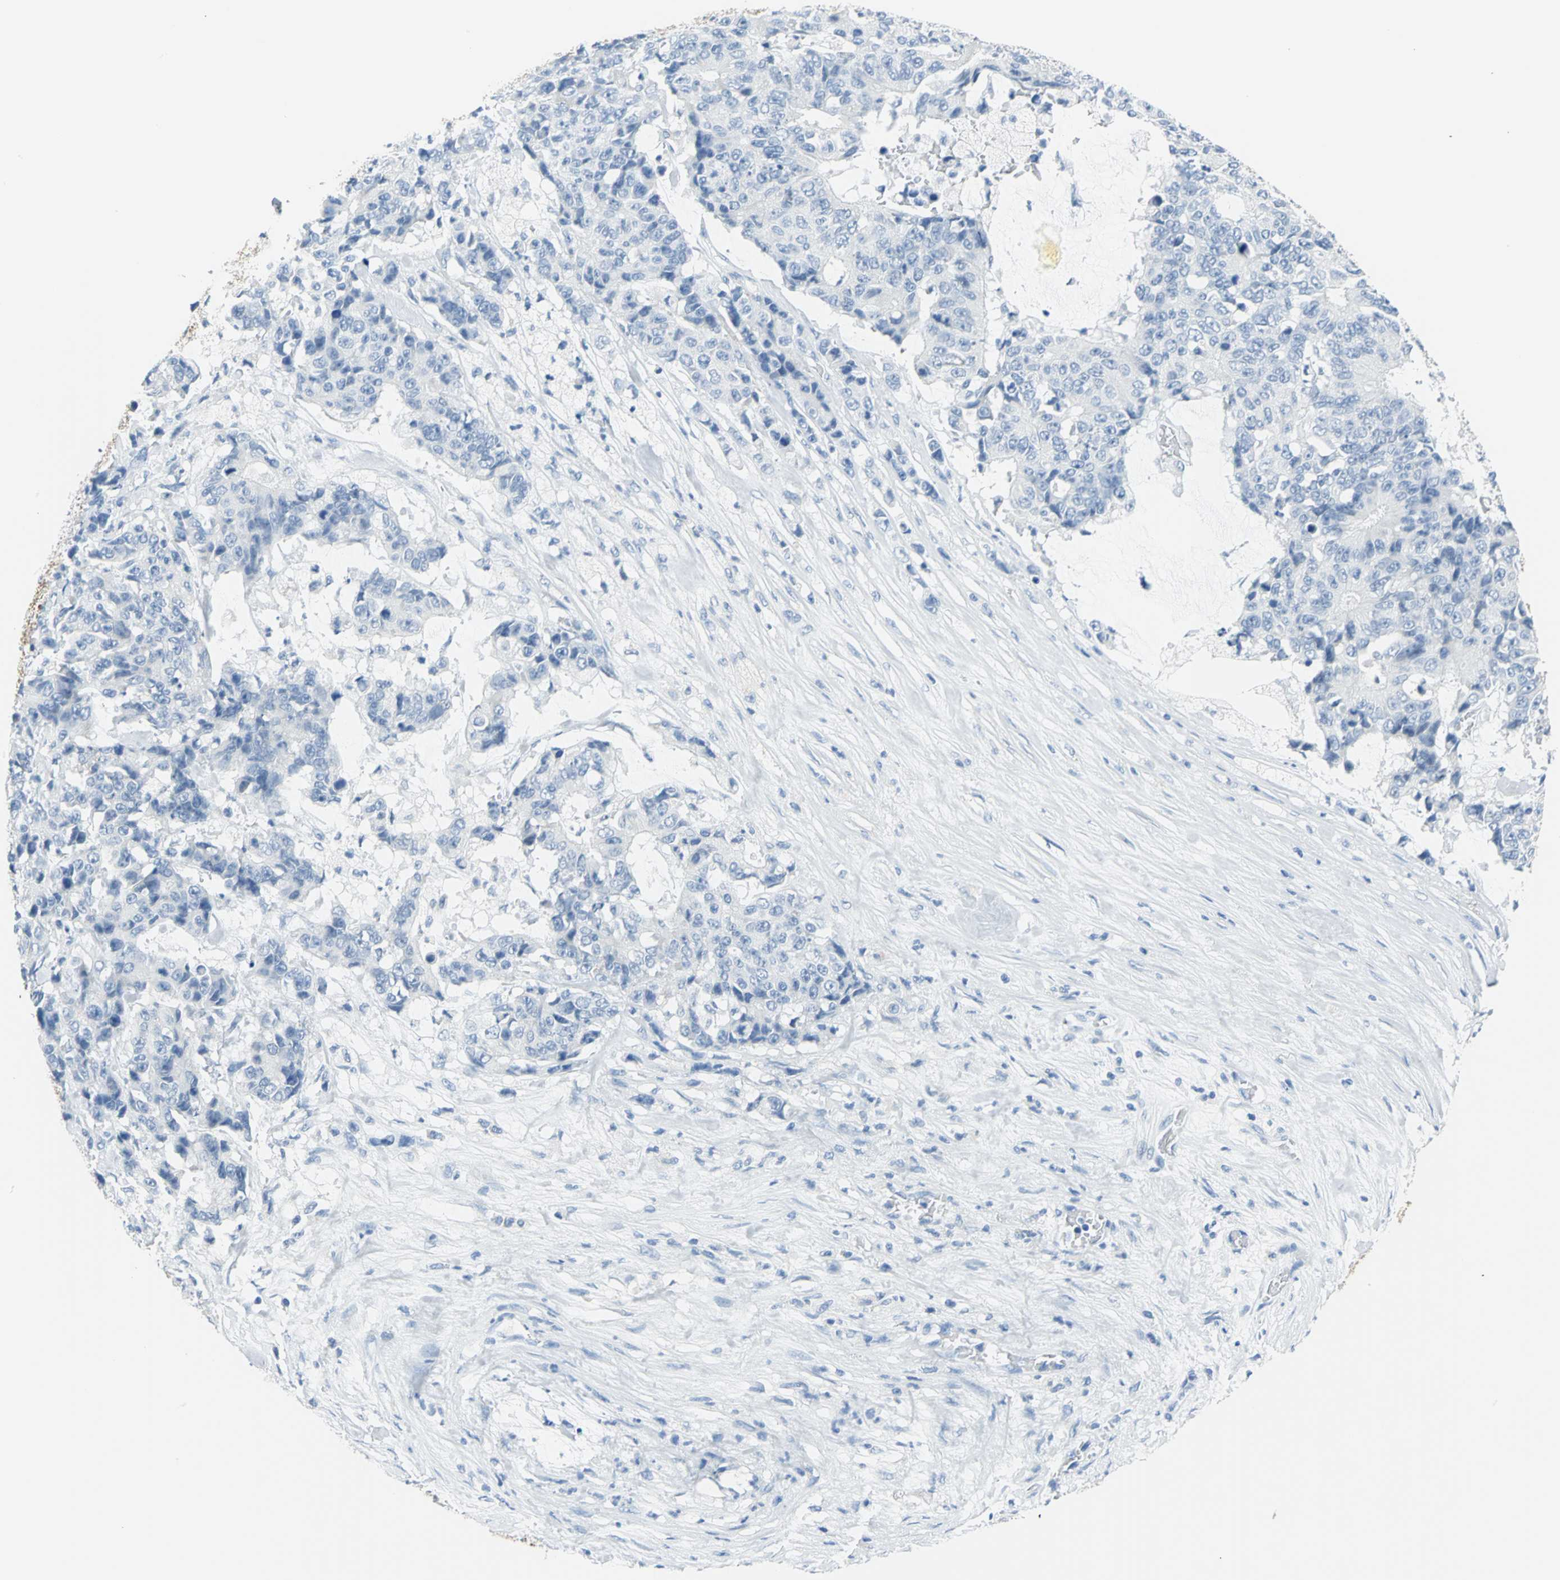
{"staining": {"intensity": "negative", "quantity": "none", "location": "none"}, "tissue": "colorectal cancer", "cell_type": "Tumor cells", "image_type": "cancer", "snomed": [{"axis": "morphology", "description": "Adenocarcinoma, NOS"}, {"axis": "topography", "description": "Colon"}], "caption": "Protein analysis of adenocarcinoma (colorectal) displays no significant positivity in tumor cells.", "gene": "PKLR", "patient": {"sex": "female", "age": 86}}